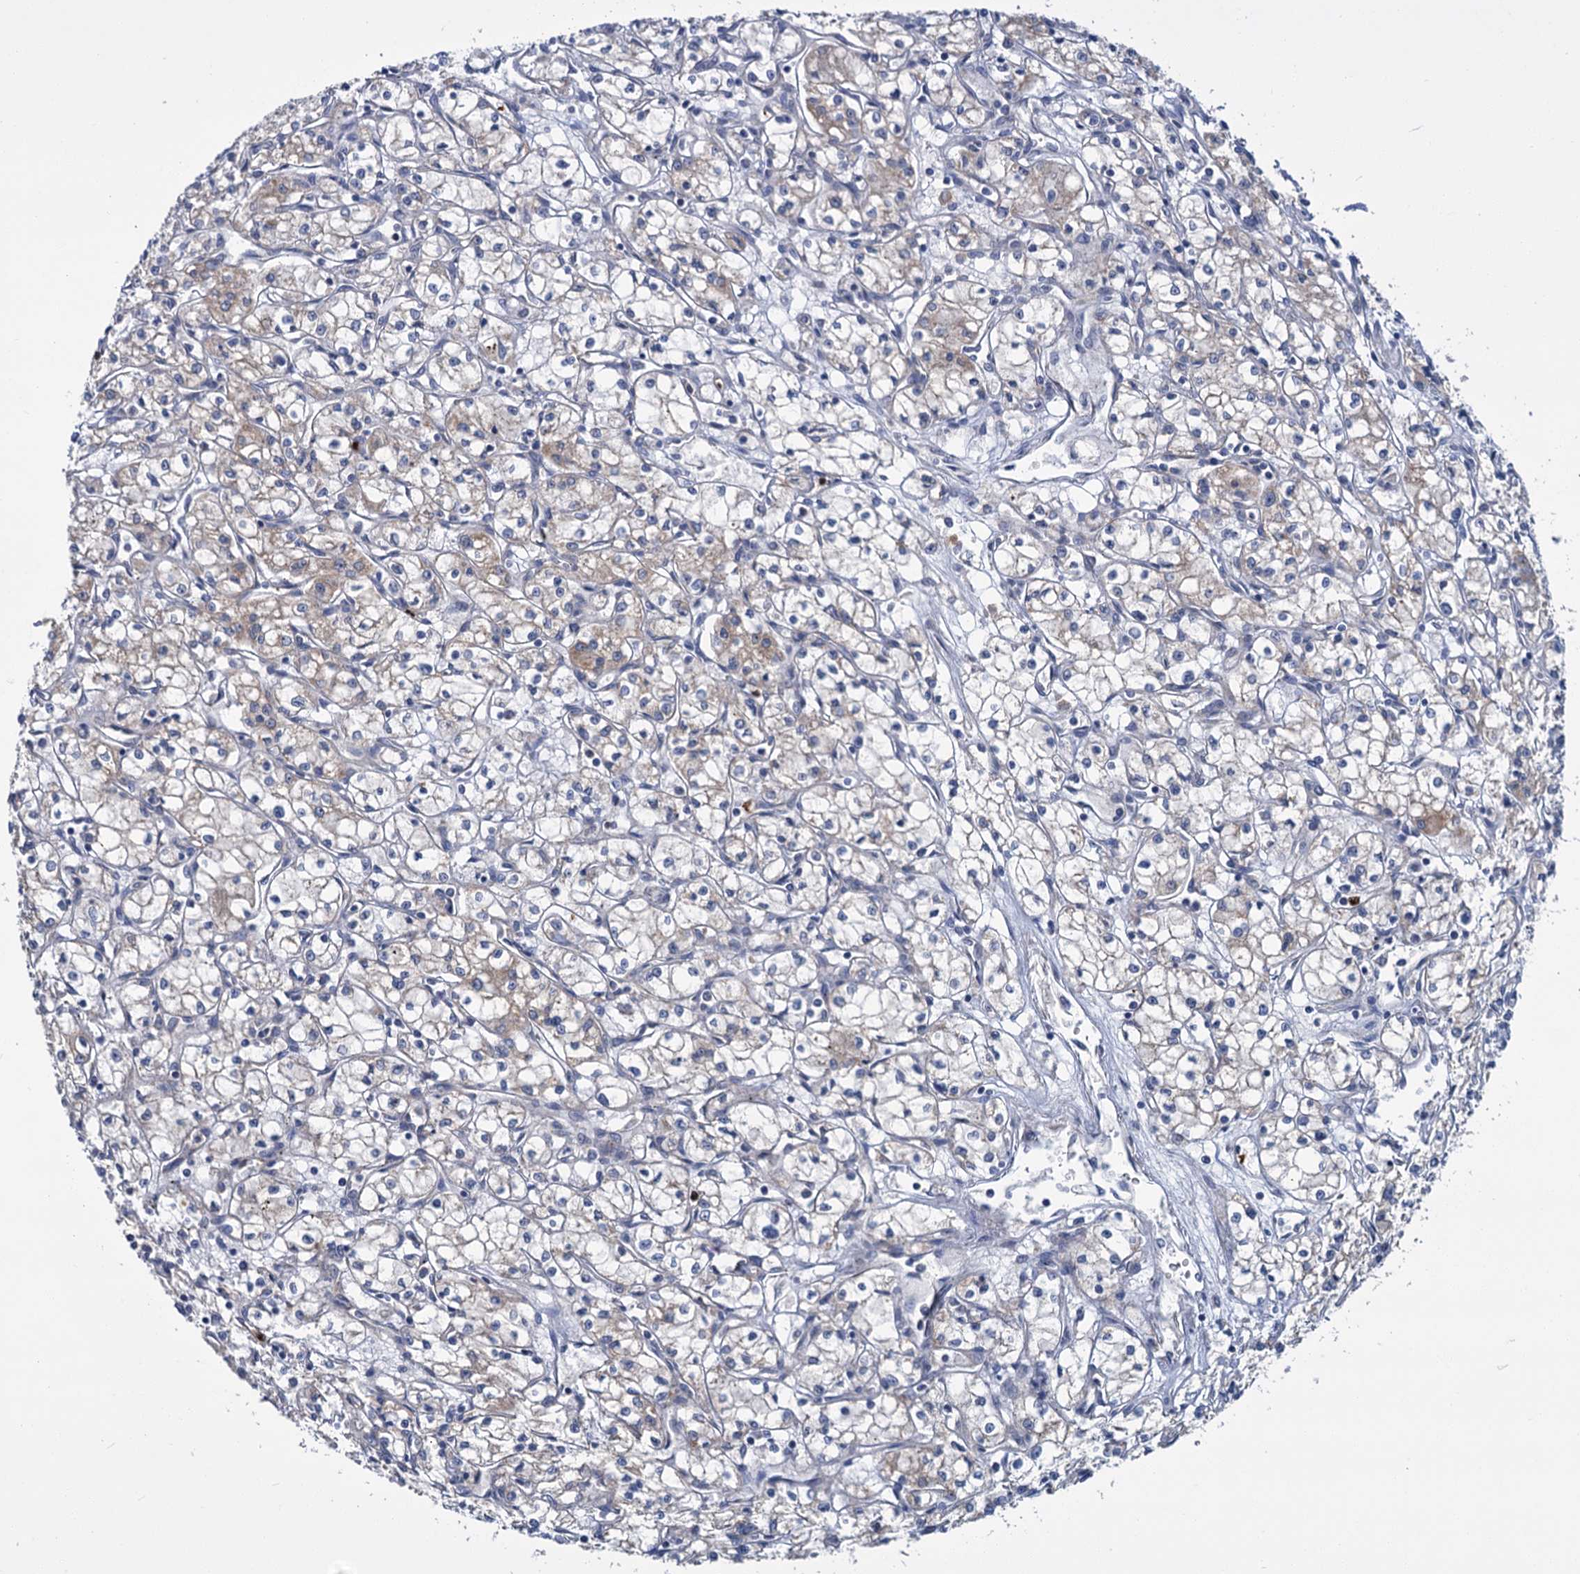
{"staining": {"intensity": "negative", "quantity": "none", "location": "none"}, "tissue": "renal cancer", "cell_type": "Tumor cells", "image_type": "cancer", "snomed": [{"axis": "morphology", "description": "Adenocarcinoma, NOS"}, {"axis": "topography", "description": "Kidney"}], "caption": "Immunohistochemical staining of human renal cancer reveals no significant positivity in tumor cells.", "gene": "DYNC2H1", "patient": {"sex": "male", "age": 59}}